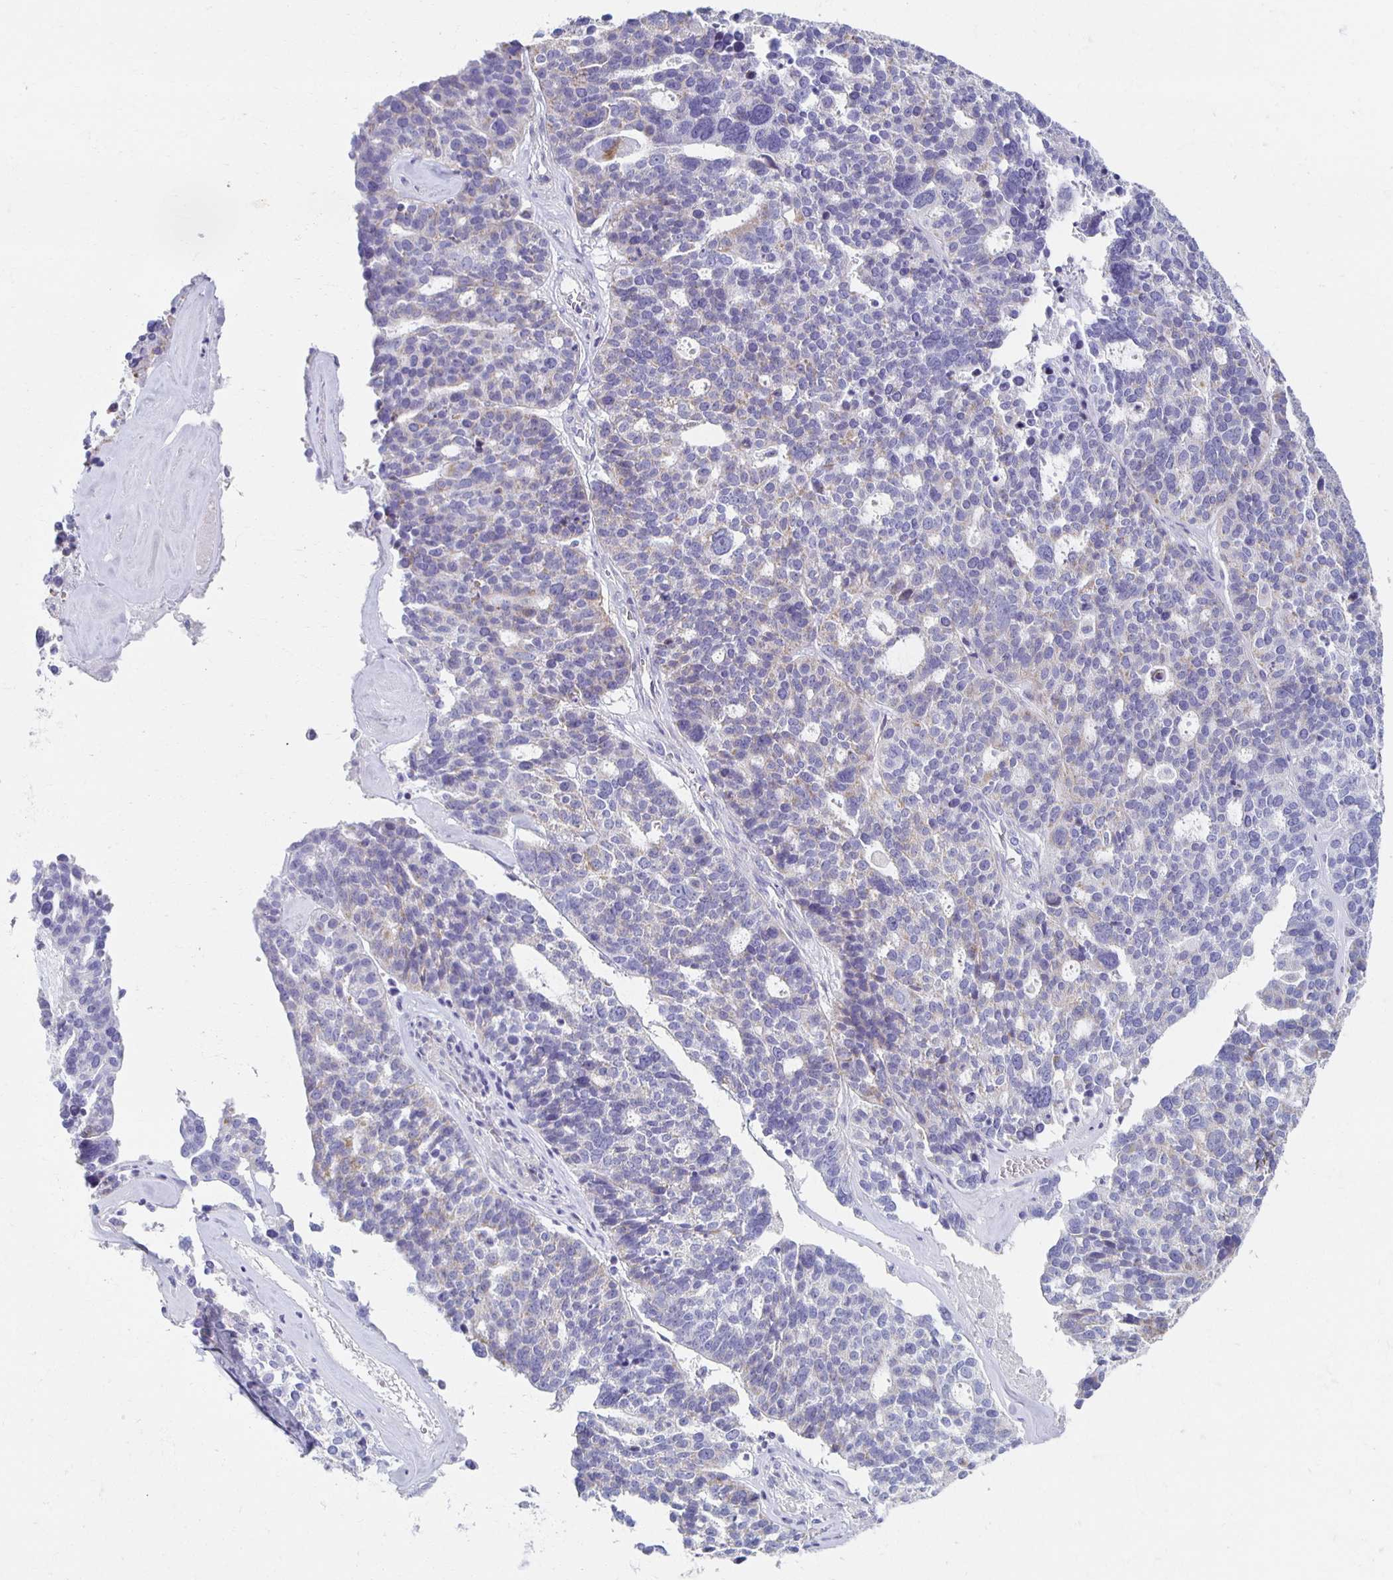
{"staining": {"intensity": "weak", "quantity": "<25%", "location": "cytoplasmic/membranous"}, "tissue": "ovarian cancer", "cell_type": "Tumor cells", "image_type": "cancer", "snomed": [{"axis": "morphology", "description": "Cystadenocarcinoma, serous, NOS"}, {"axis": "topography", "description": "Ovary"}], "caption": "Protein analysis of serous cystadenocarcinoma (ovarian) reveals no significant positivity in tumor cells.", "gene": "TEX44", "patient": {"sex": "female", "age": 59}}